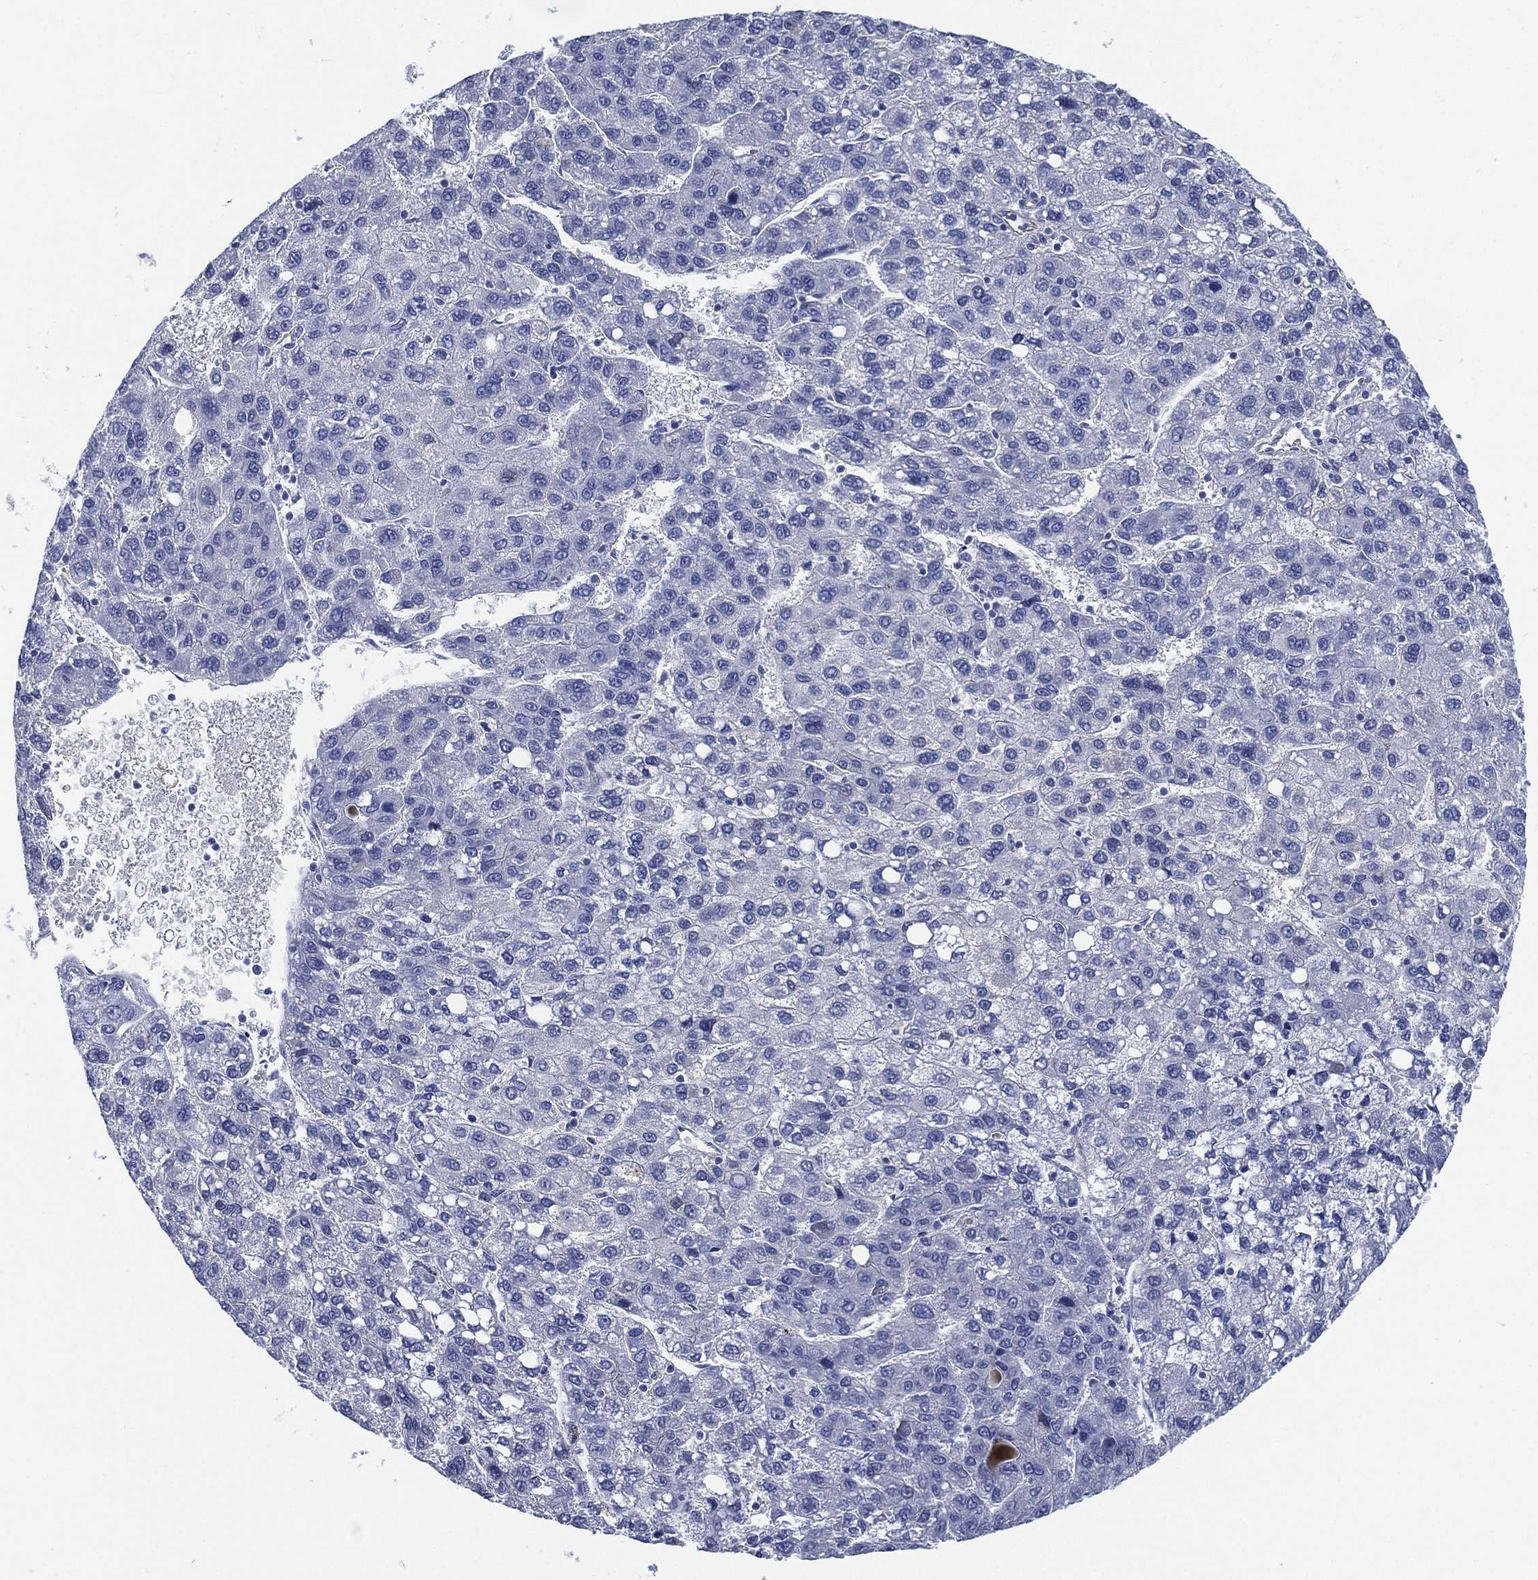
{"staining": {"intensity": "negative", "quantity": "none", "location": "none"}, "tissue": "liver cancer", "cell_type": "Tumor cells", "image_type": "cancer", "snomed": [{"axis": "morphology", "description": "Carcinoma, Hepatocellular, NOS"}, {"axis": "topography", "description": "Liver"}], "caption": "Tumor cells are negative for brown protein staining in liver cancer.", "gene": "C5orf46", "patient": {"sex": "female", "age": 82}}